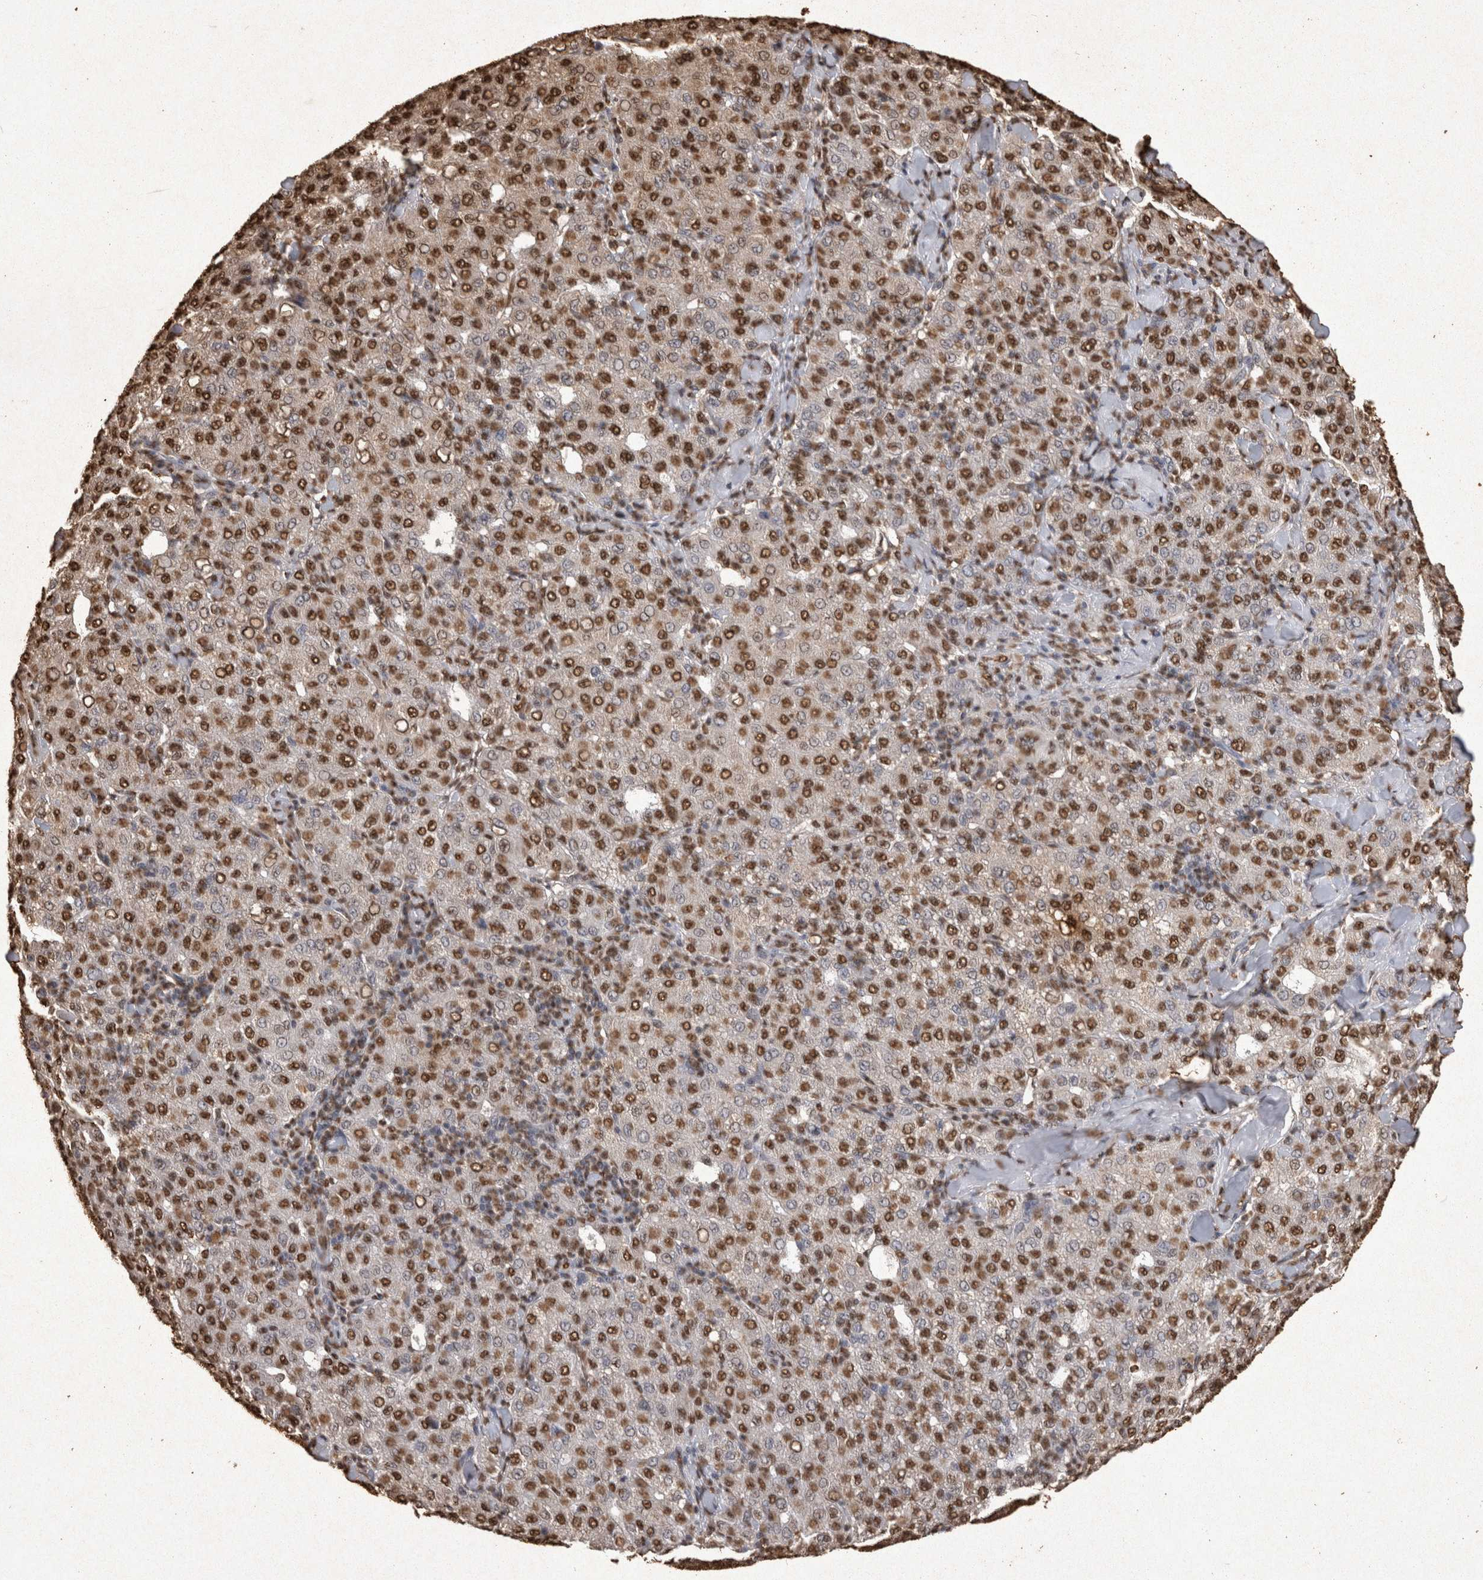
{"staining": {"intensity": "moderate", "quantity": ">75%", "location": "nuclear"}, "tissue": "liver cancer", "cell_type": "Tumor cells", "image_type": "cancer", "snomed": [{"axis": "morphology", "description": "Carcinoma, Hepatocellular, NOS"}, {"axis": "topography", "description": "Liver"}], "caption": "This image demonstrates immunohistochemistry staining of human liver cancer, with medium moderate nuclear staining in about >75% of tumor cells.", "gene": "OAS2", "patient": {"sex": "male", "age": 65}}